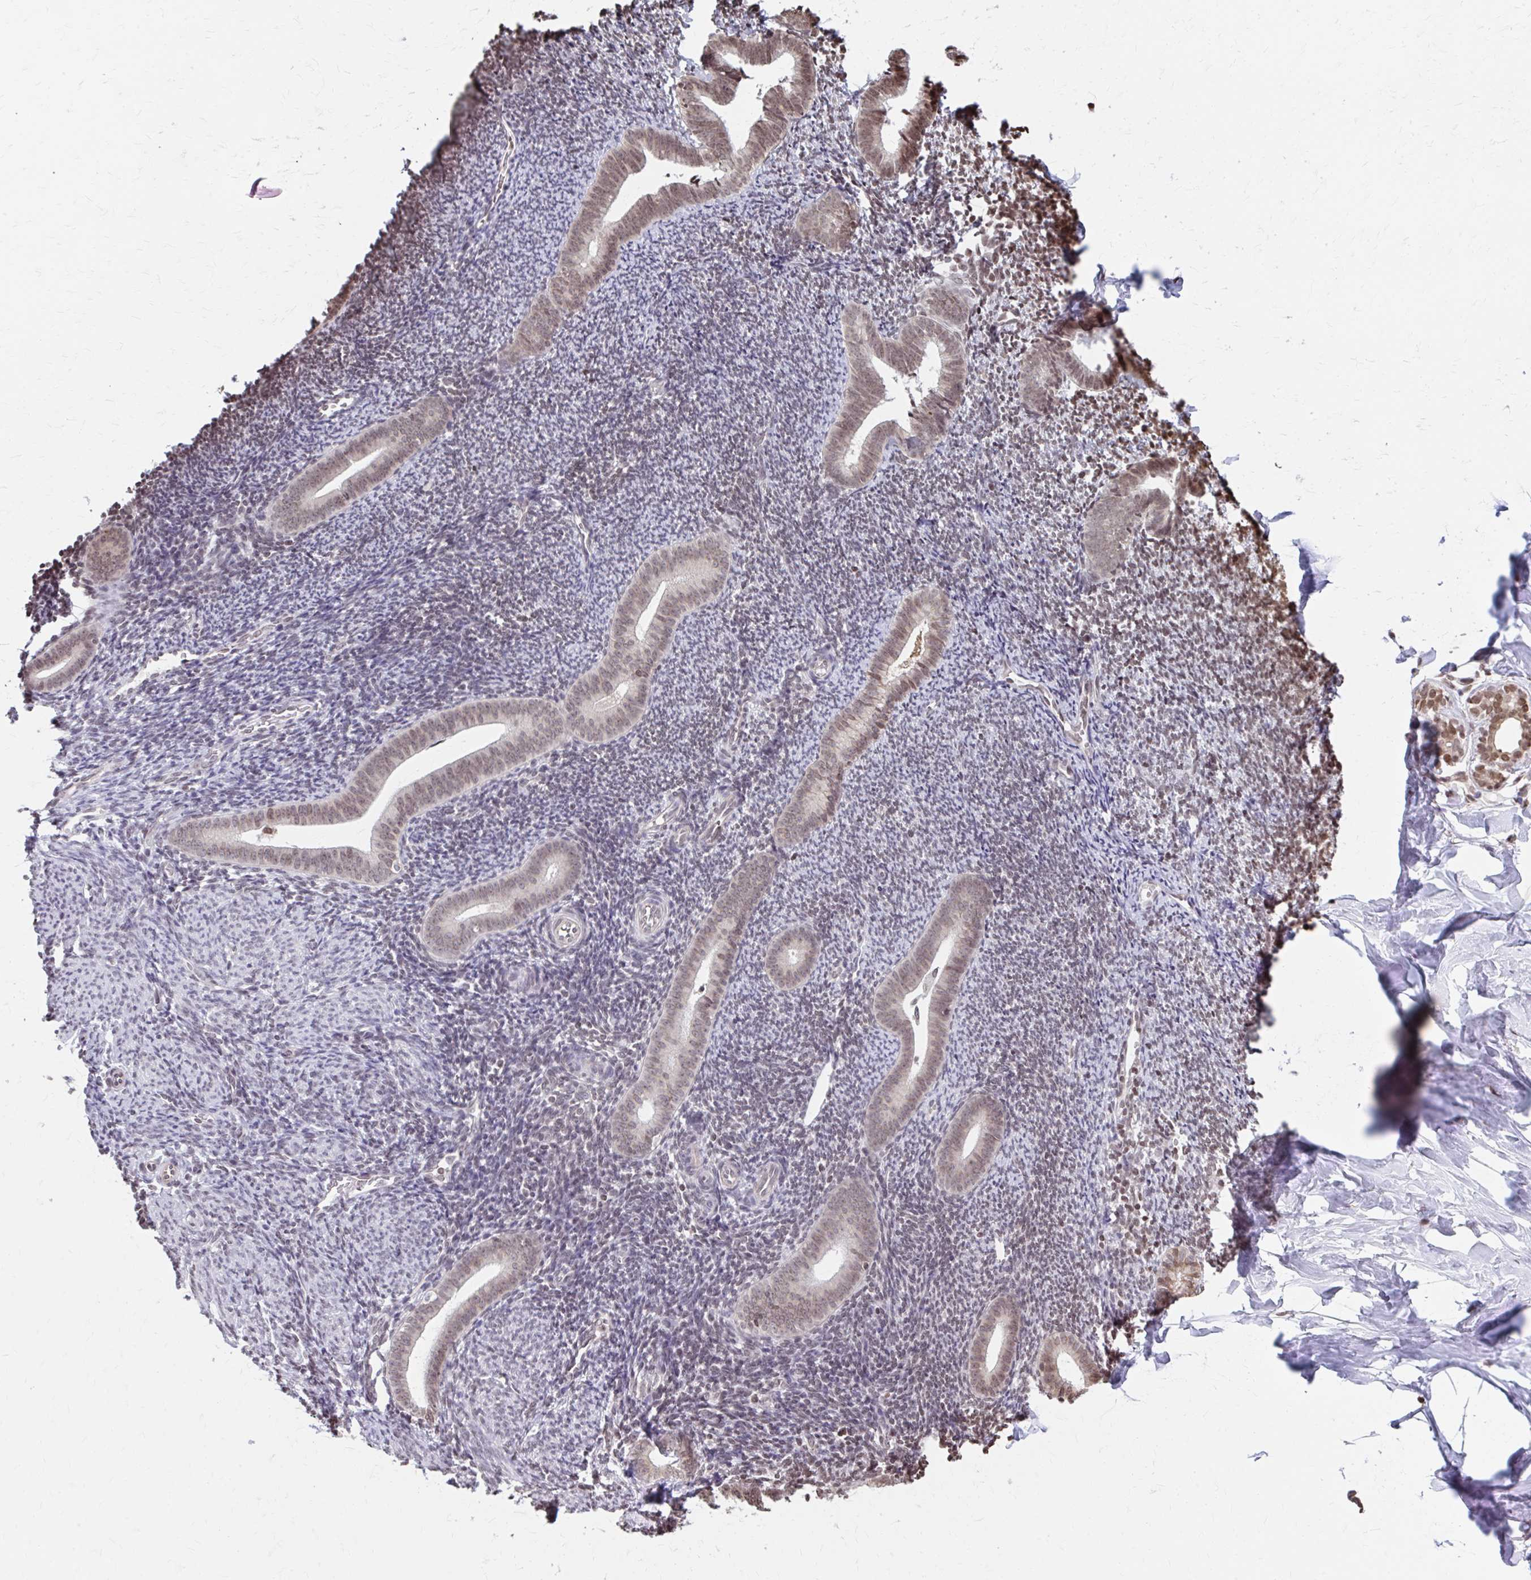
{"staining": {"intensity": "moderate", "quantity": "25%-75%", "location": "nuclear"}, "tissue": "endometrium", "cell_type": "Cells in endometrial stroma", "image_type": "normal", "snomed": [{"axis": "morphology", "description": "Normal tissue, NOS"}, {"axis": "topography", "description": "Endometrium"}], "caption": "Immunohistochemical staining of normal human endometrium shows moderate nuclear protein staining in approximately 25%-75% of cells in endometrial stroma. Using DAB (3,3'-diaminobenzidine) (brown) and hematoxylin (blue) stains, captured at high magnification using brightfield microscopy.", "gene": "ORC3", "patient": {"sex": "female", "age": 39}}